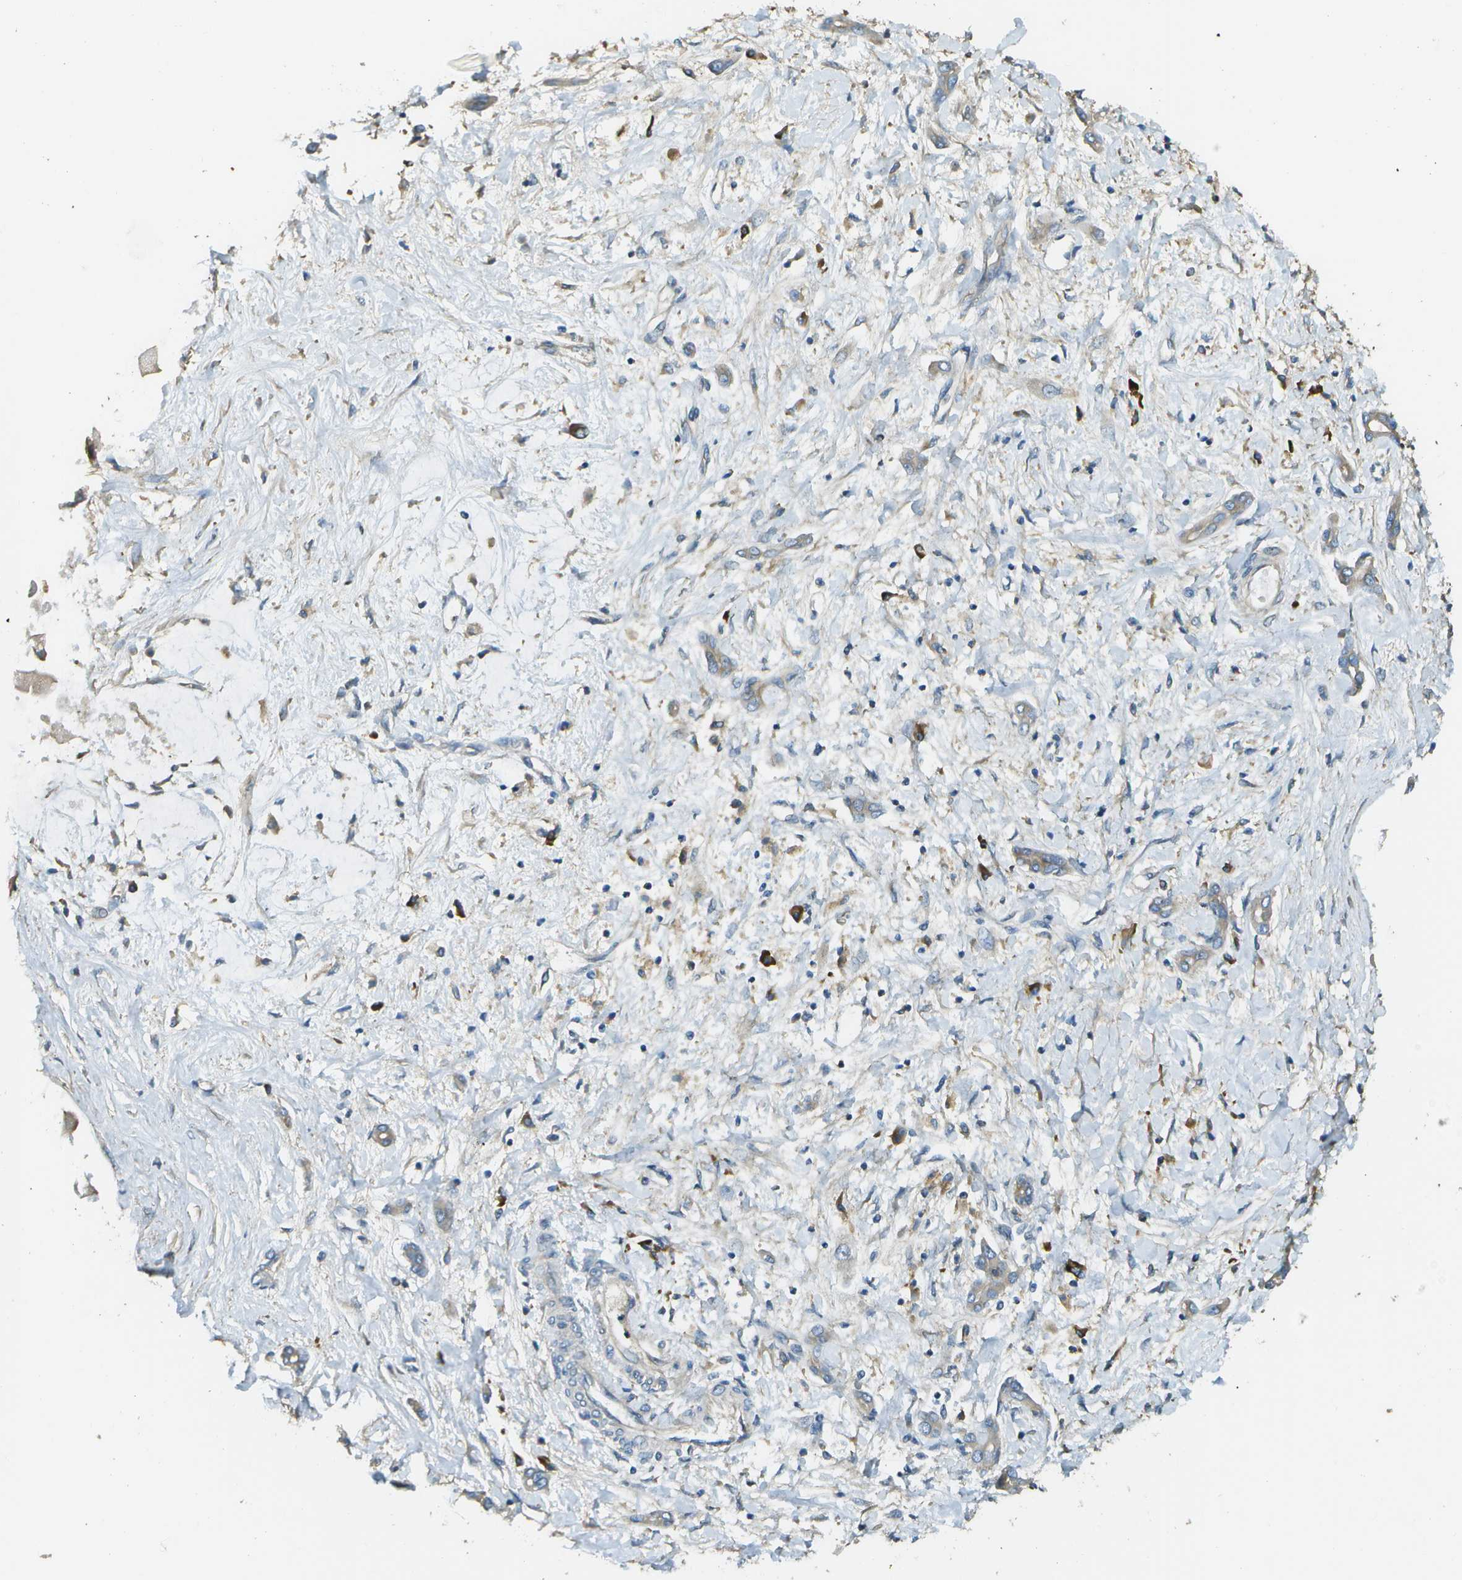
{"staining": {"intensity": "weak", "quantity": "25%-75%", "location": "cytoplasmic/membranous"}, "tissue": "liver cancer", "cell_type": "Tumor cells", "image_type": "cancer", "snomed": [{"axis": "morphology", "description": "Cholangiocarcinoma"}, {"axis": "topography", "description": "Liver"}], "caption": "A micrograph of human liver cancer stained for a protein reveals weak cytoplasmic/membranous brown staining in tumor cells.", "gene": "DNAJB11", "patient": {"sex": "male", "age": 50}}